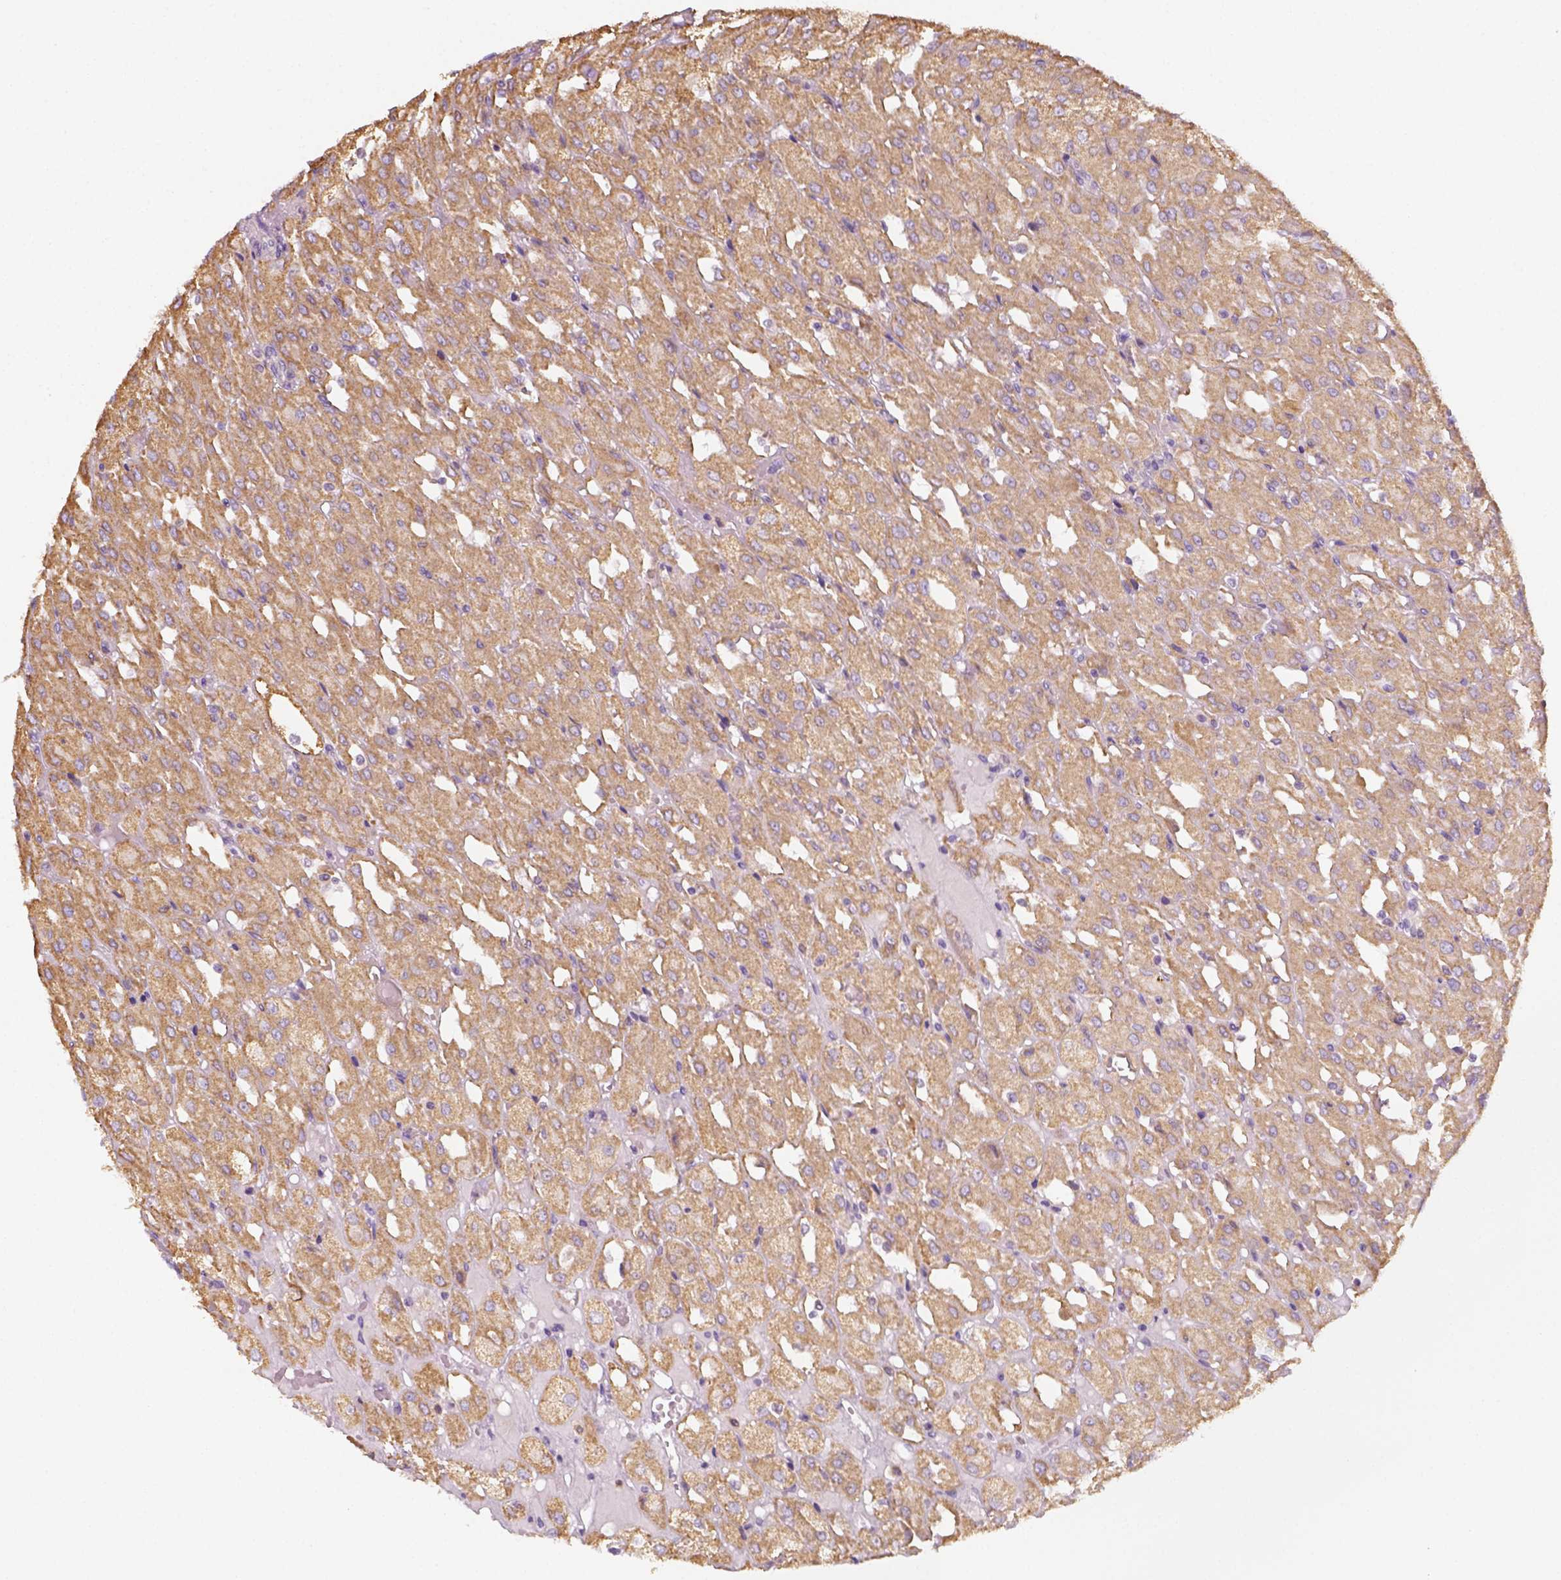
{"staining": {"intensity": "weak", "quantity": ">75%", "location": "cytoplasmic/membranous"}, "tissue": "renal cancer", "cell_type": "Tumor cells", "image_type": "cancer", "snomed": [{"axis": "morphology", "description": "Adenocarcinoma, NOS"}, {"axis": "topography", "description": "Kidney"}], "caption": "Weak cytoplasmic/membranous expression is seen in about >75% of tumor cells in renal cancer (adenocarcinoma).", "gene": "AWAT2", "patient": {"sex": "male", "age": 72}}